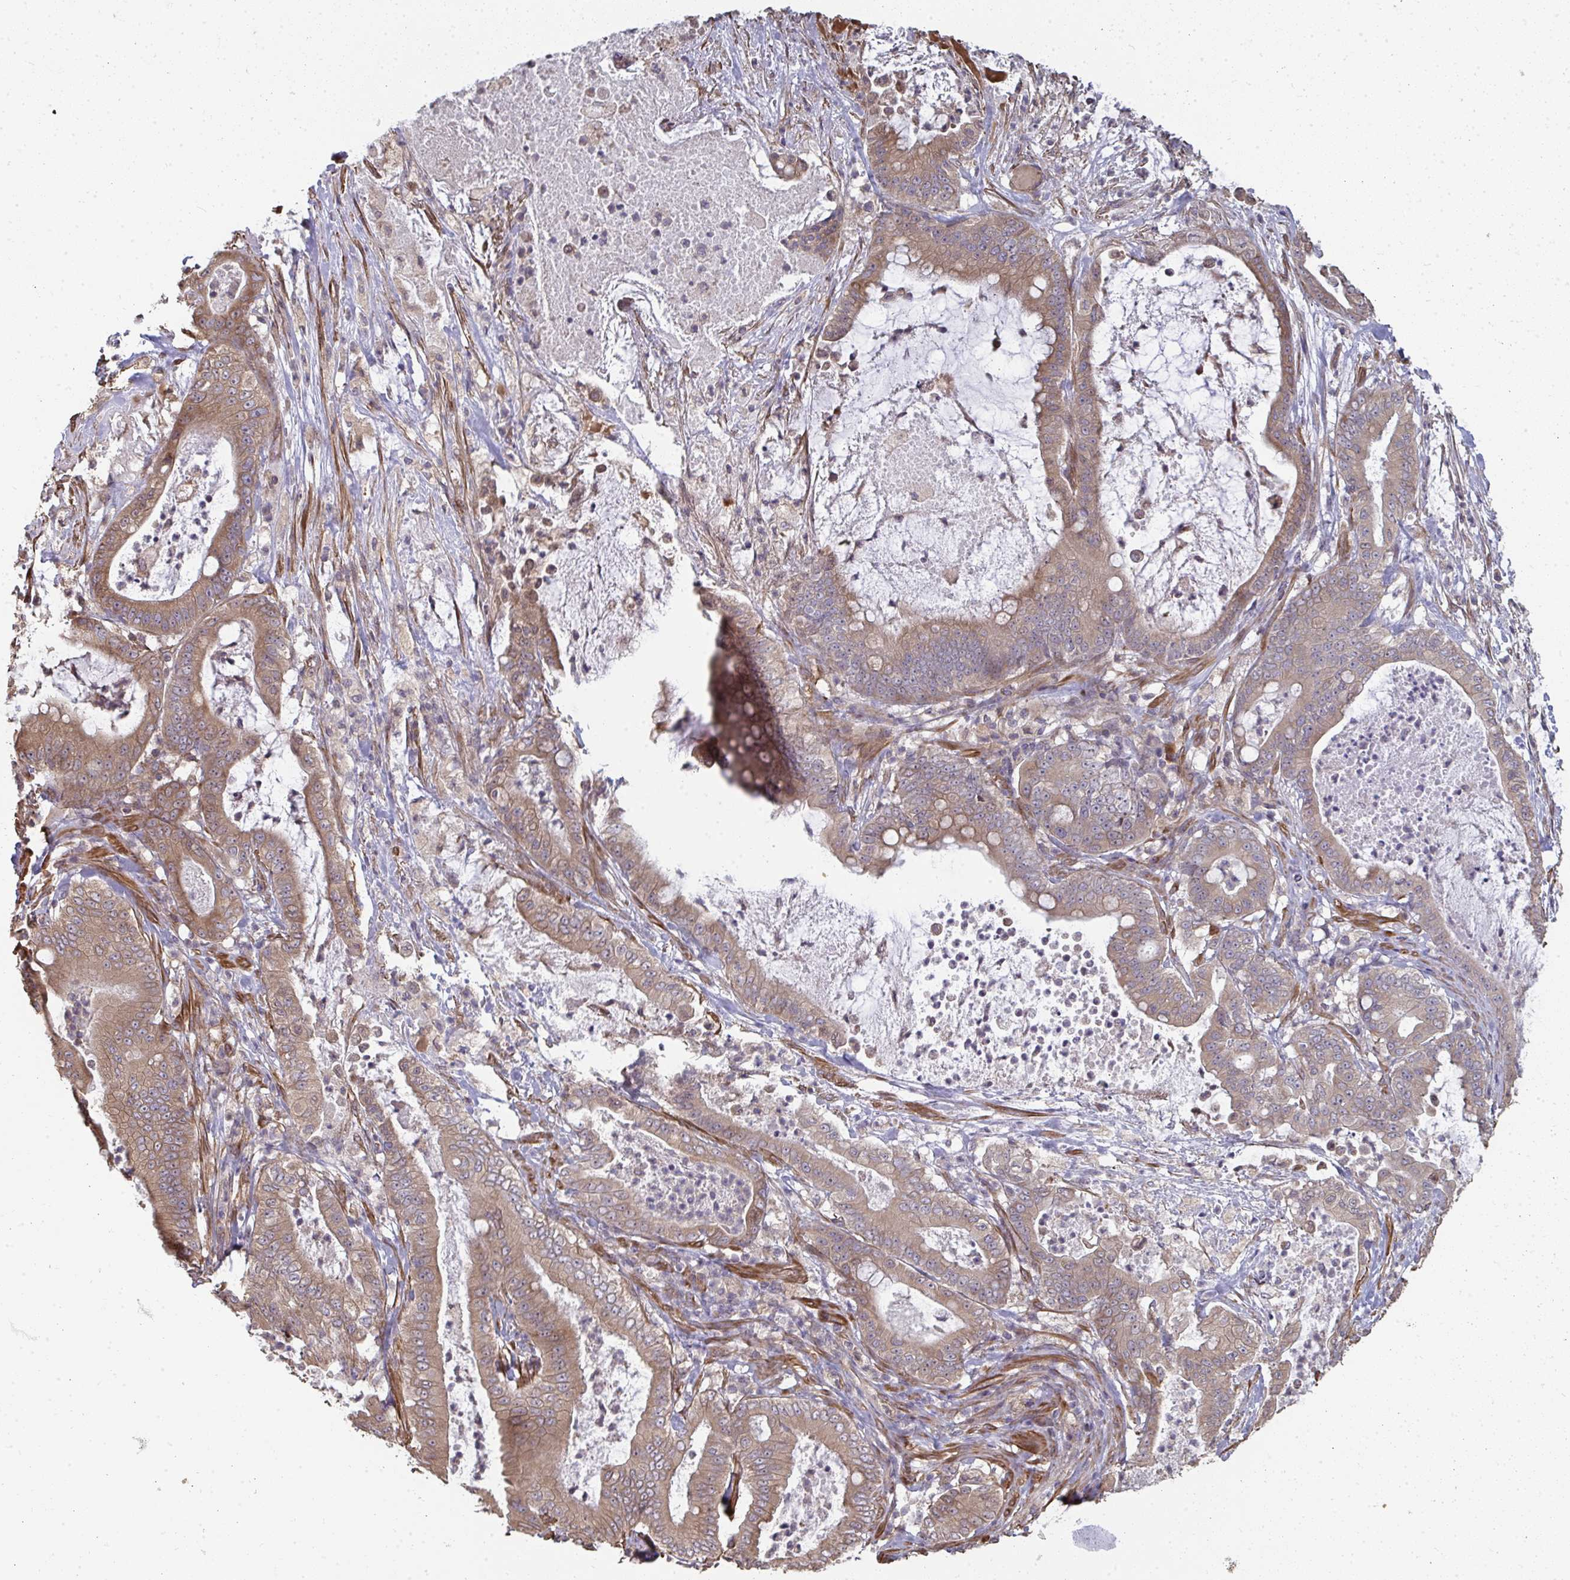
{"staining": {"intensity": "moderate", "quantity": ">75%", "location": "cytoplasmic/membranous"}, "tissue": "pancreatic cancer", "cell_type": "Tumor cells", "image_type": "cancer", "snomed": [{"axis": "morphology", "description": "Adenocarcinoma, NOS"}, {"axis": "topography", "description": "Pancreas"}], "caption": "The immunohistochemical stain shows moderate cytoplasmic/membranous positivity in tumor cells of pancreatic cancer tissue. (DAB (3,3'-diaminobenzidine) IHC, brown staining for protein, blue staining for nuclei).", "gene": "ZFYVE28", "patient": {"sex": "male", "age": 71}}